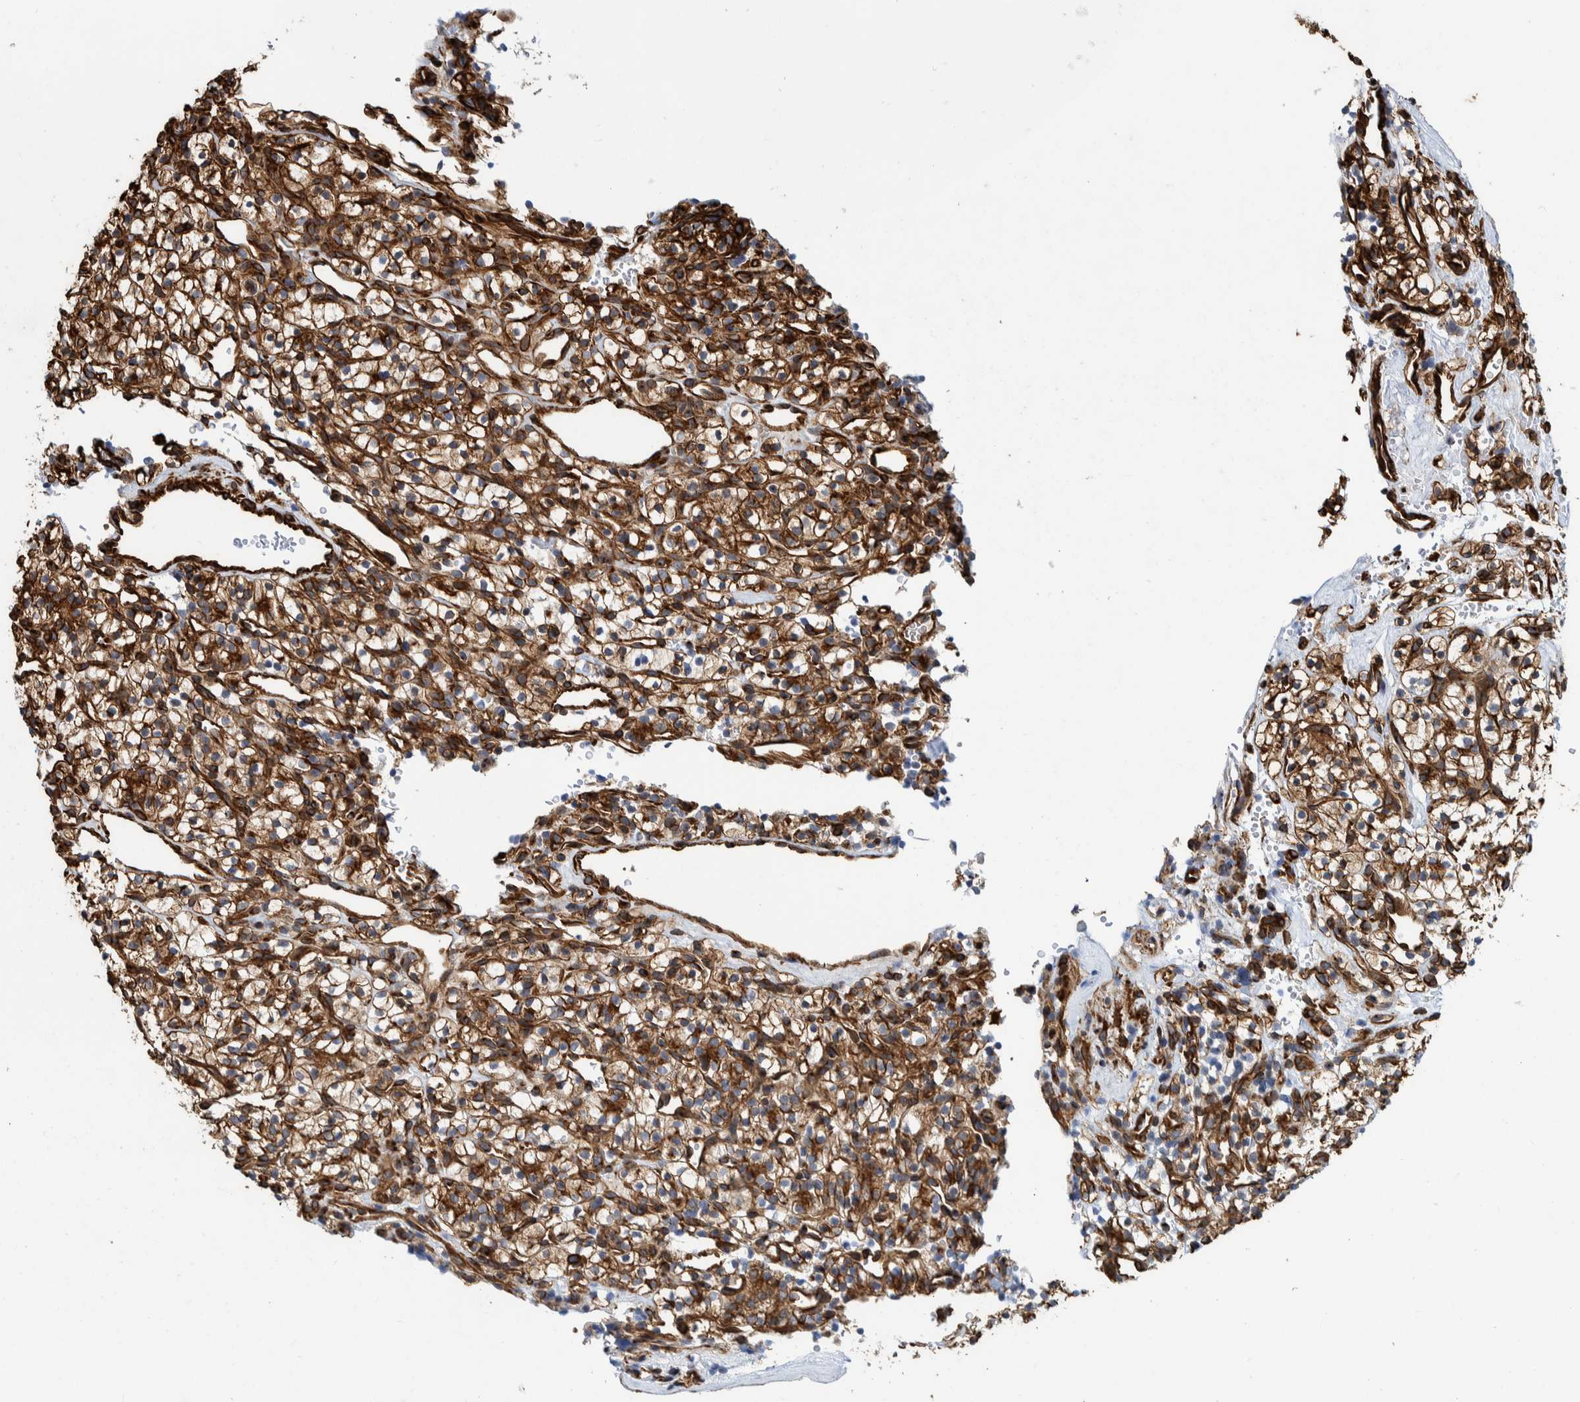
{"staining": {"intensity": "strong", "quantity": ">75%", "location": "cytoplasmic/membranous"}, "tissue": "renal cancer", "cell_type": "Tumor cells", "image_type": "cancer", "snomed": [{"axis": "morphology", "description": "Adenocarcinoma, NOS"}, {"axis": "topography", "description": "Kidney"}], "caption": "Tumor cells demonstrate high levels of strong cytoplasmic/membranous expression in approximately >75% of cells in renal adenocarcinoma.", "gene": "CCDC57", "patient": {"sex": "female", "age": 57}}